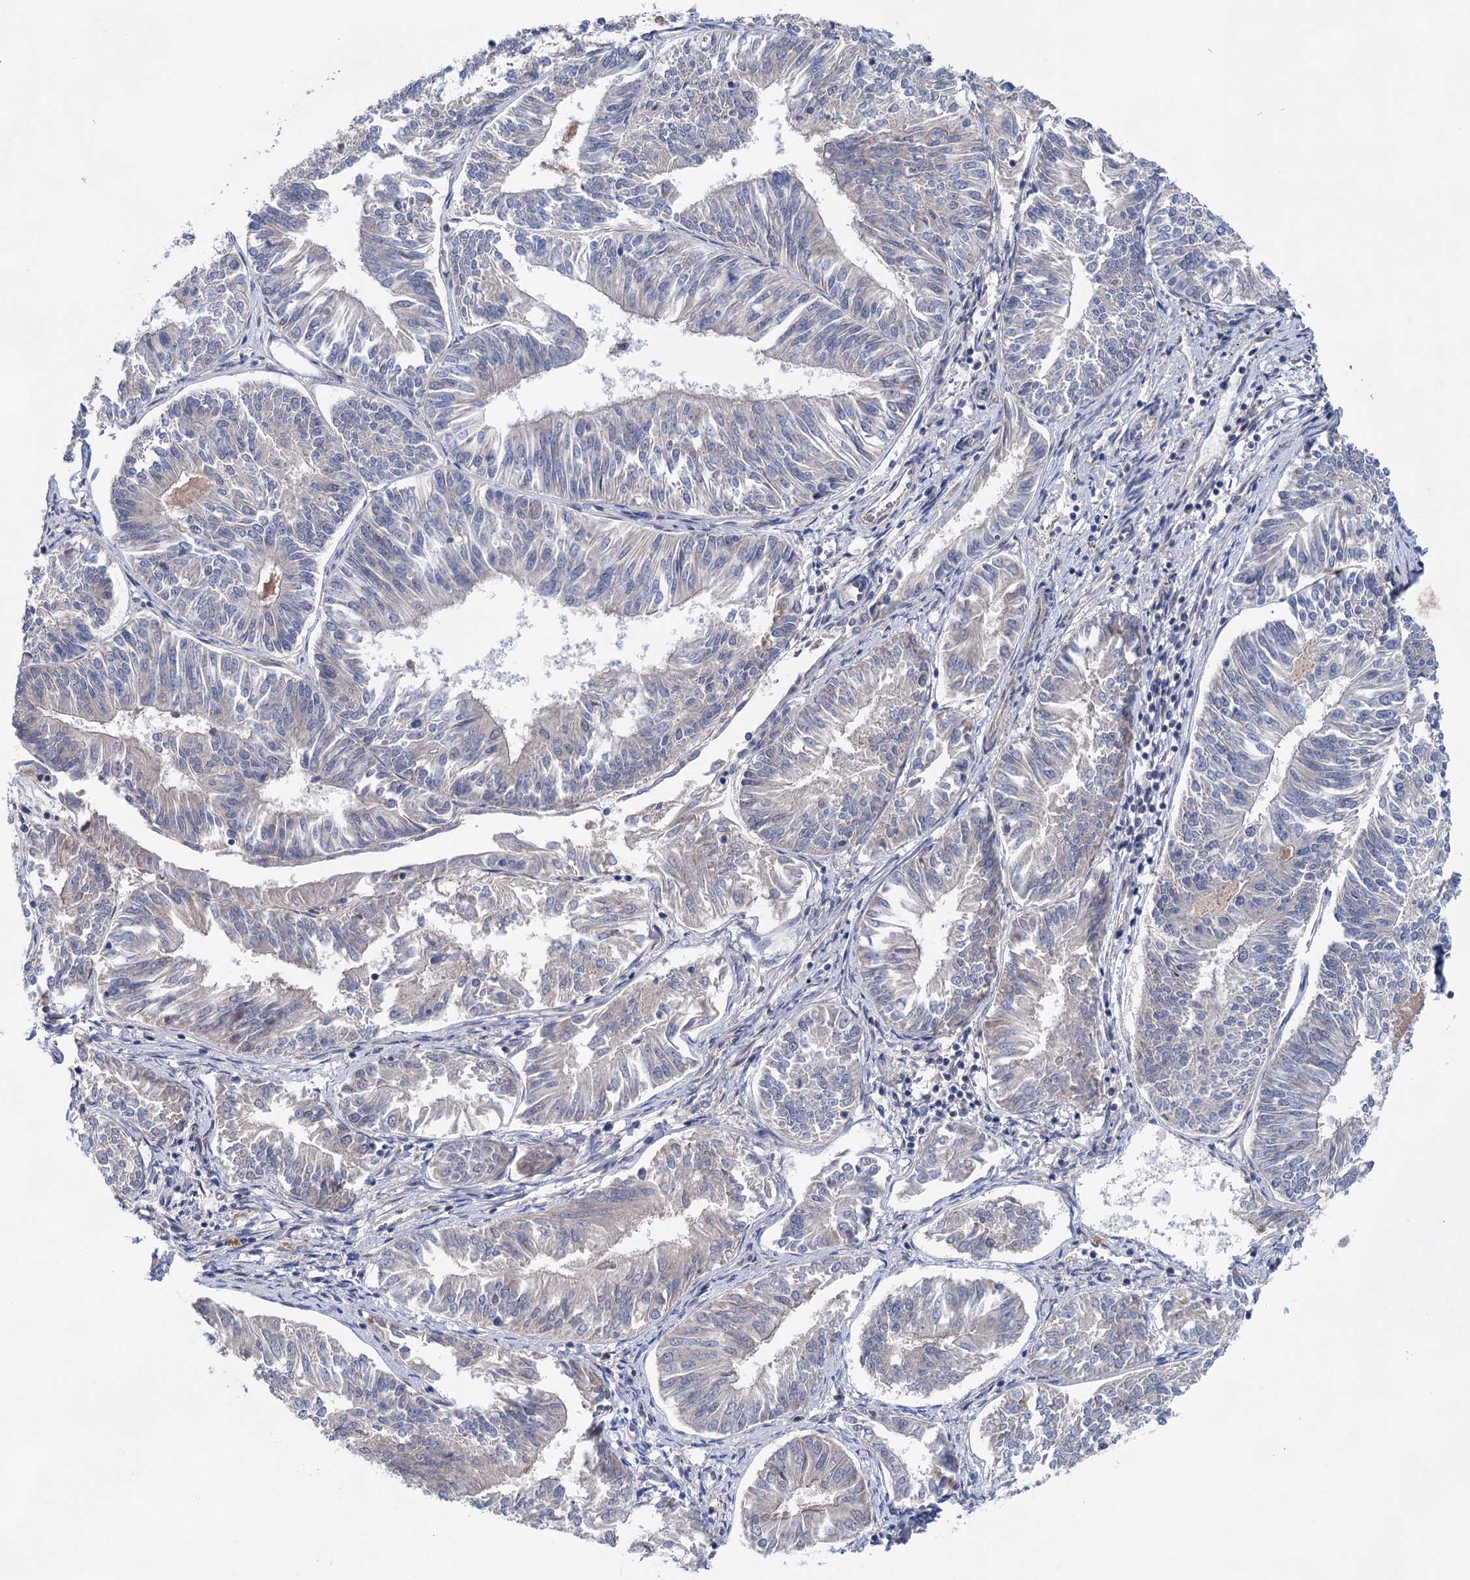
{"staining": {"intensity": "negative", "quantity": "none", "location": "none"}, "tissue": "endometrial cancer", "cell_type": "Tumor cells", "image_type": "cancer", "snomed": [{"axis": "morphology", "description": "Adenocarcinoma, NOS"}, {"axis": "topography", "description": "Endometrium"}], "caption": "A high-resolution micrograph shows IHC staining of endometrial cancer, which reveals no significant staining in tumor cells.", "gene": "MORN3", "patient": {"sex": "female", "age": 58}}